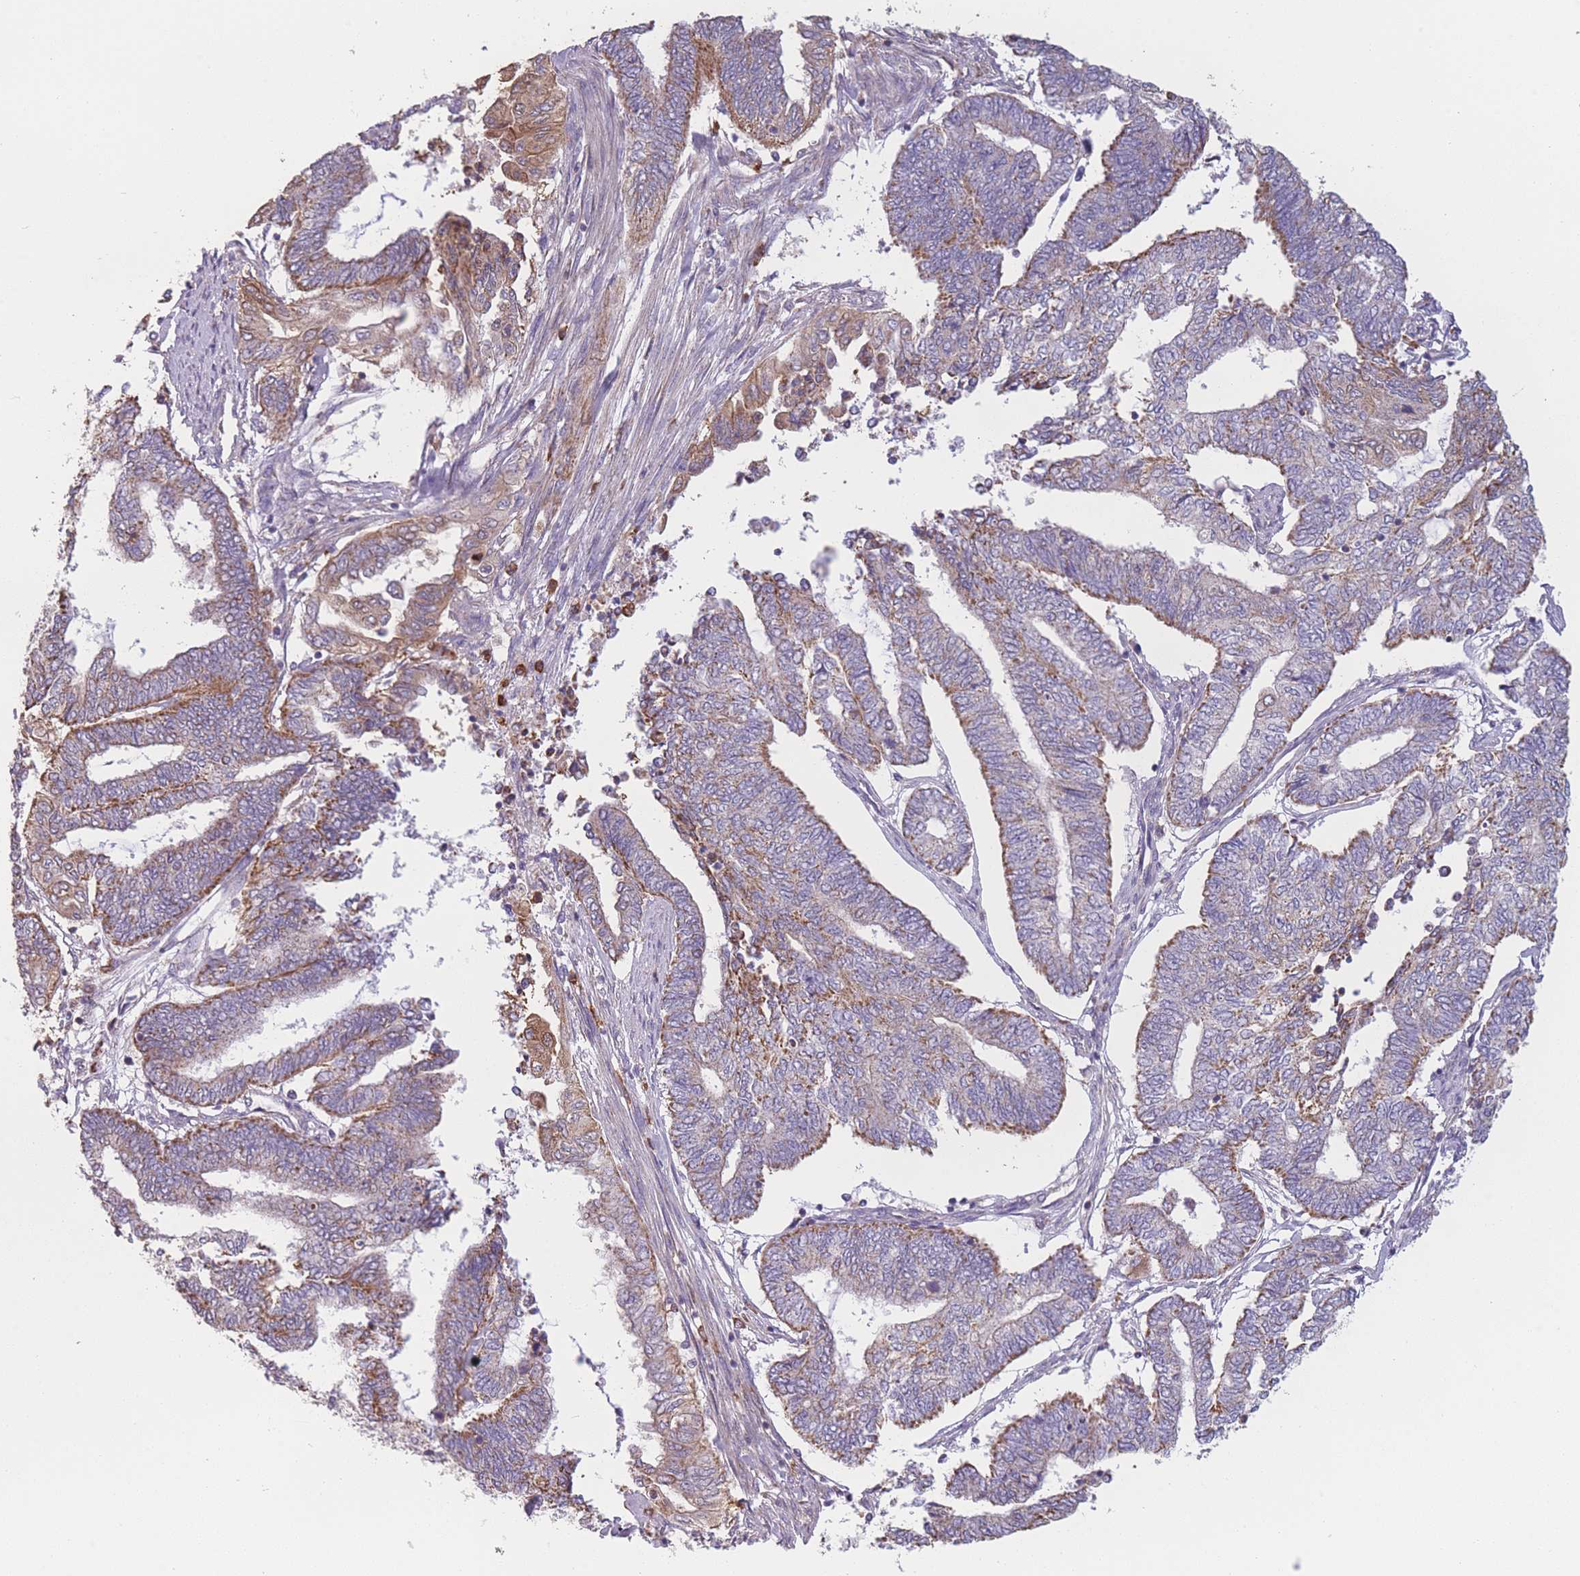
{"staining": {"intensity": "moderate", "quantity": "25%-75%", "location": "cytoplasmic/membranous"}, "tissue": "endometrial cancer", "cell_type": "Tumor cells", "image_type": "cancer", "snomed": [{"axis": "morphology", "description": "Adenocarcinoma, NOS"}, {"axis": "topography", "description": "Uterus"}, {"axis": "topography", "description": "Endometrium"}], "caption": "Immunohistochemical staining of adenocarcinoma (endometrial) reveals medium levels of moderate cytoplasmic/membranous protein positivity in approximately 25%-75% of tumor cells.", "gene": "PRAM1", "patient": {"sex": "female", "age": 70}}